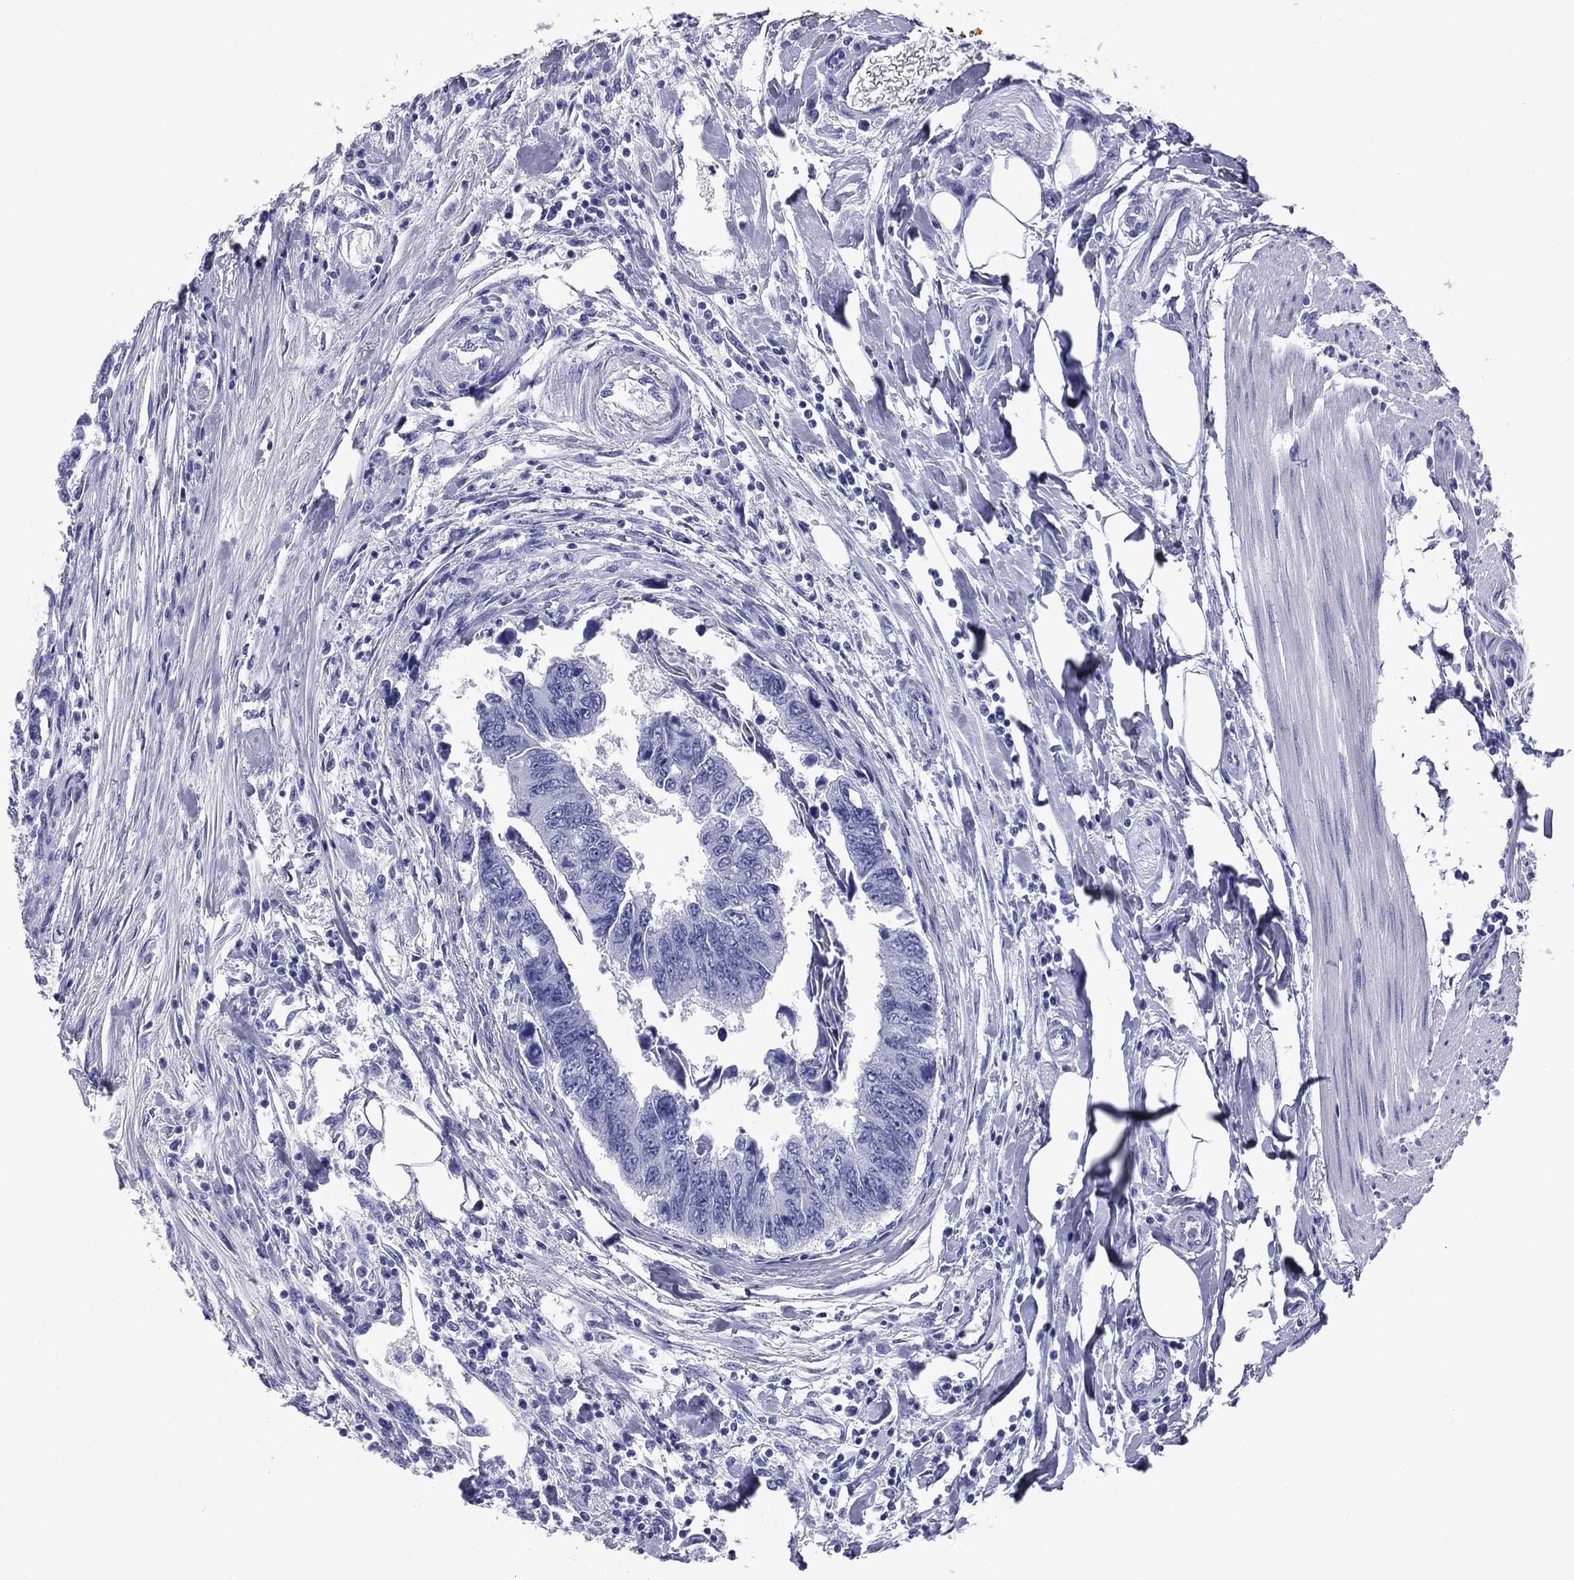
{"staining": {"intensity": "negative", "quantity": "none", "location": "none"}, "tissue": "colorectal cancer", "cell_type": "Tumor cells", "image_type": "cancer", "snomed": [{"axis": "morphology", "description": "Adenocarcinoma, NOS"}, {"axis": "topography", "description": "Colon"}], "caption": "High magnification brightfield microscopy of colorectal adenocarcinoma stained with DAB (brown) and counterstained with hematoxylin (blue): tumor cells show no significant expression. The staining is performed using DAB brown chromogen with nuclei counter-stained in using hematoxylin.", "gene": "NPPA", "patient": {"sex": "female", "age": 65}}